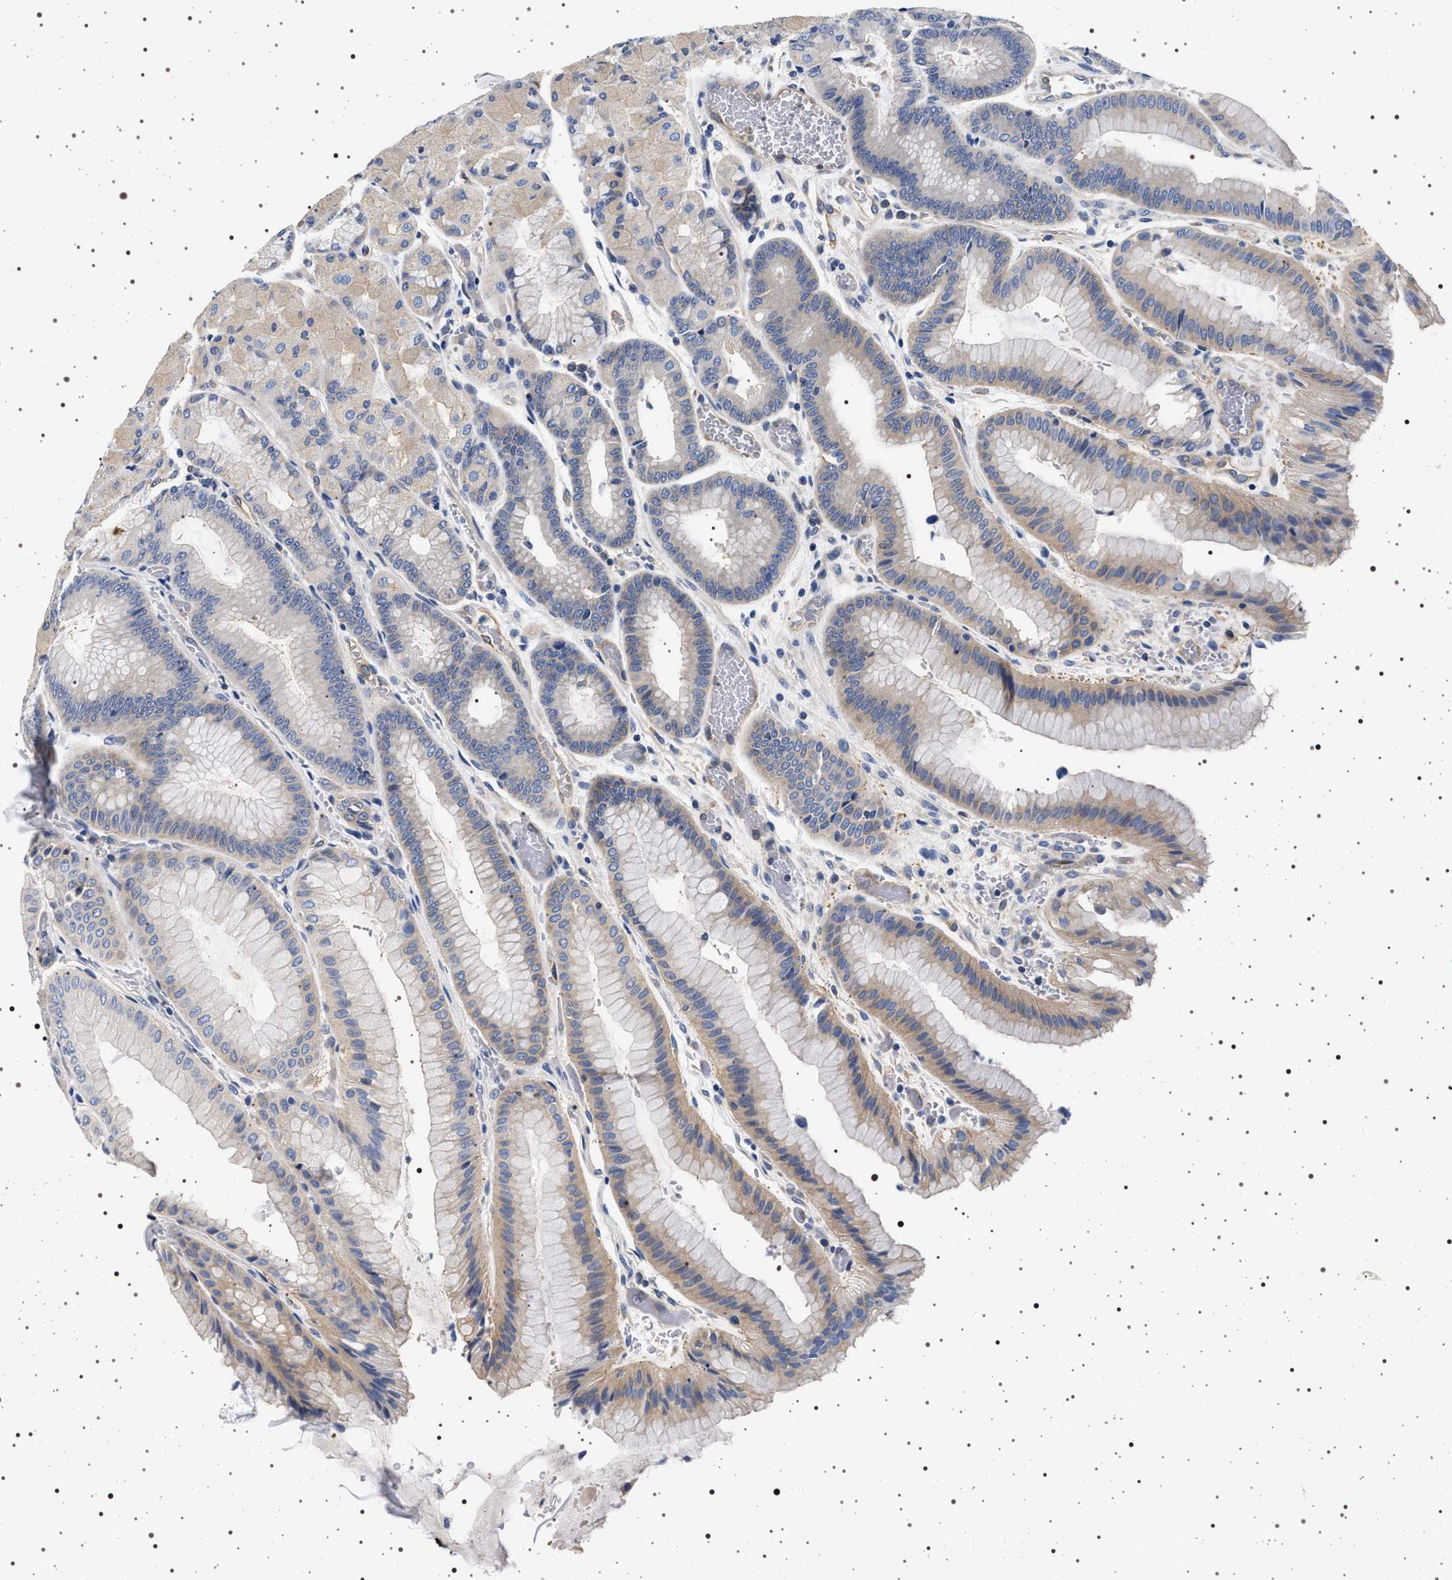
{"staining": {"intensity": "weak", "quantity": "25%-75%", "location": "cytoplasmic/membranous"}, "tissue": "stomach", "cell_type": "Glandular cells", "image_type": "normal", "snomed": [{"axis": "morphology", "description": "Normal tissue, NOS"}, {"axis": "morphology", "description": "Carcinoid, malignant, NOS"}, {"axis": "topography", "description": "Stomach, upper"}], "caption": "A high-resolution image shows IHC staining of benign stomach, which displays weak cytoplasmic/membranous positivity in approximately 25%-75% of glandular cells. (DAB IHC, brown staining for protein, blue staining for nuclei).", "gene": "HSD17B1", "patient": {"sex": "male", "age": 39}}